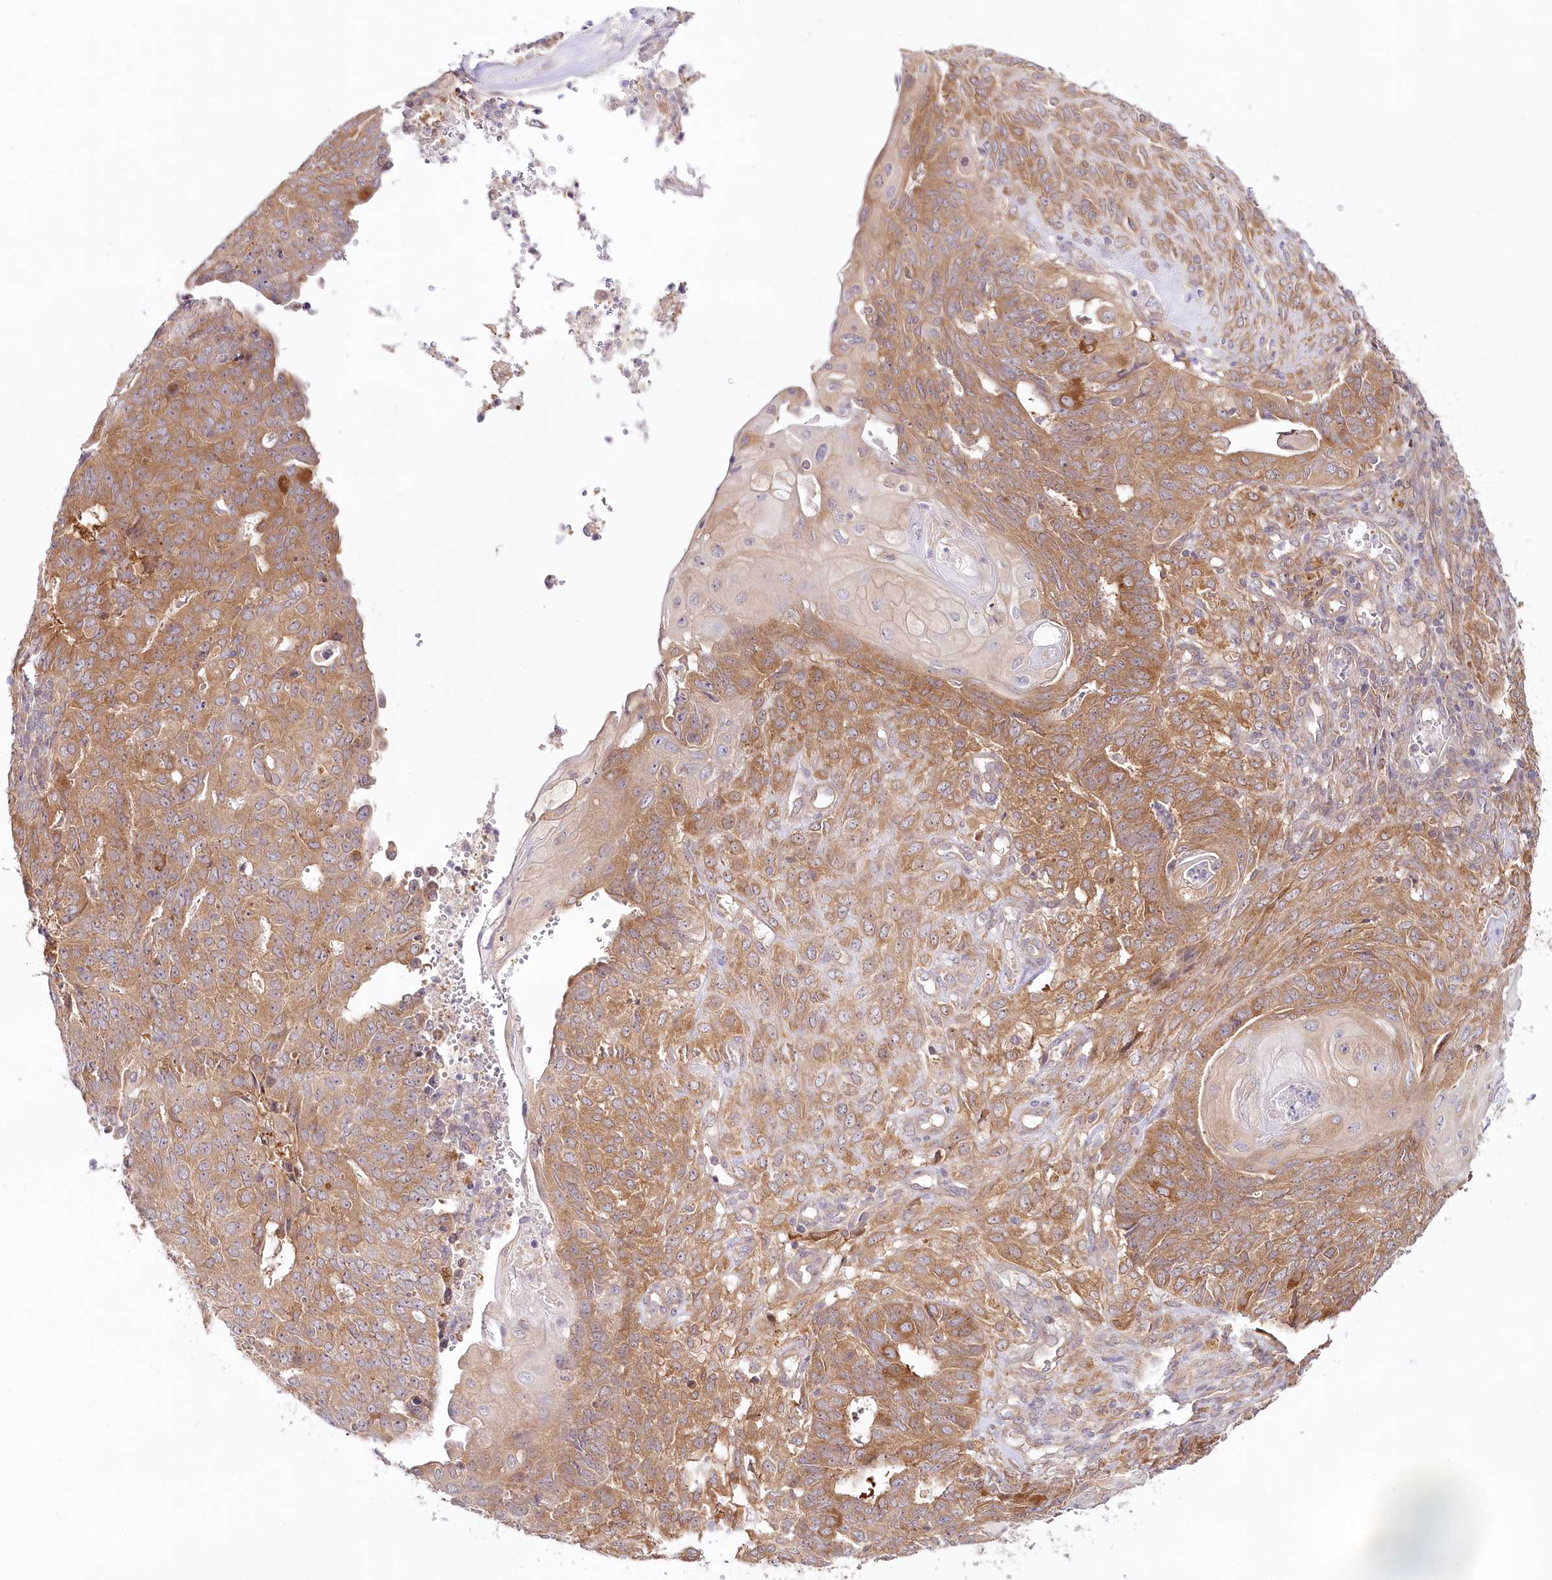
{"staining": {"intensity": "moderate", "quantity": ">75%", "location": "cytoplasmic/membranous"}, "tissue": "endometrial cancer", "cell_type": "Tumor cells", "image_type": "cancer", "snomed": [{"axis": "morphology", "description": "Adenocarcinoma, NOS"}, {"axis": "topography", "description": "Endometrium"}], "caption": "Human endometrial cancer stained with a protein marker exhibits moderate staining in tumor cells.", "gene": "INPP4B", "patient": {"sex": "female", "age": 32}}